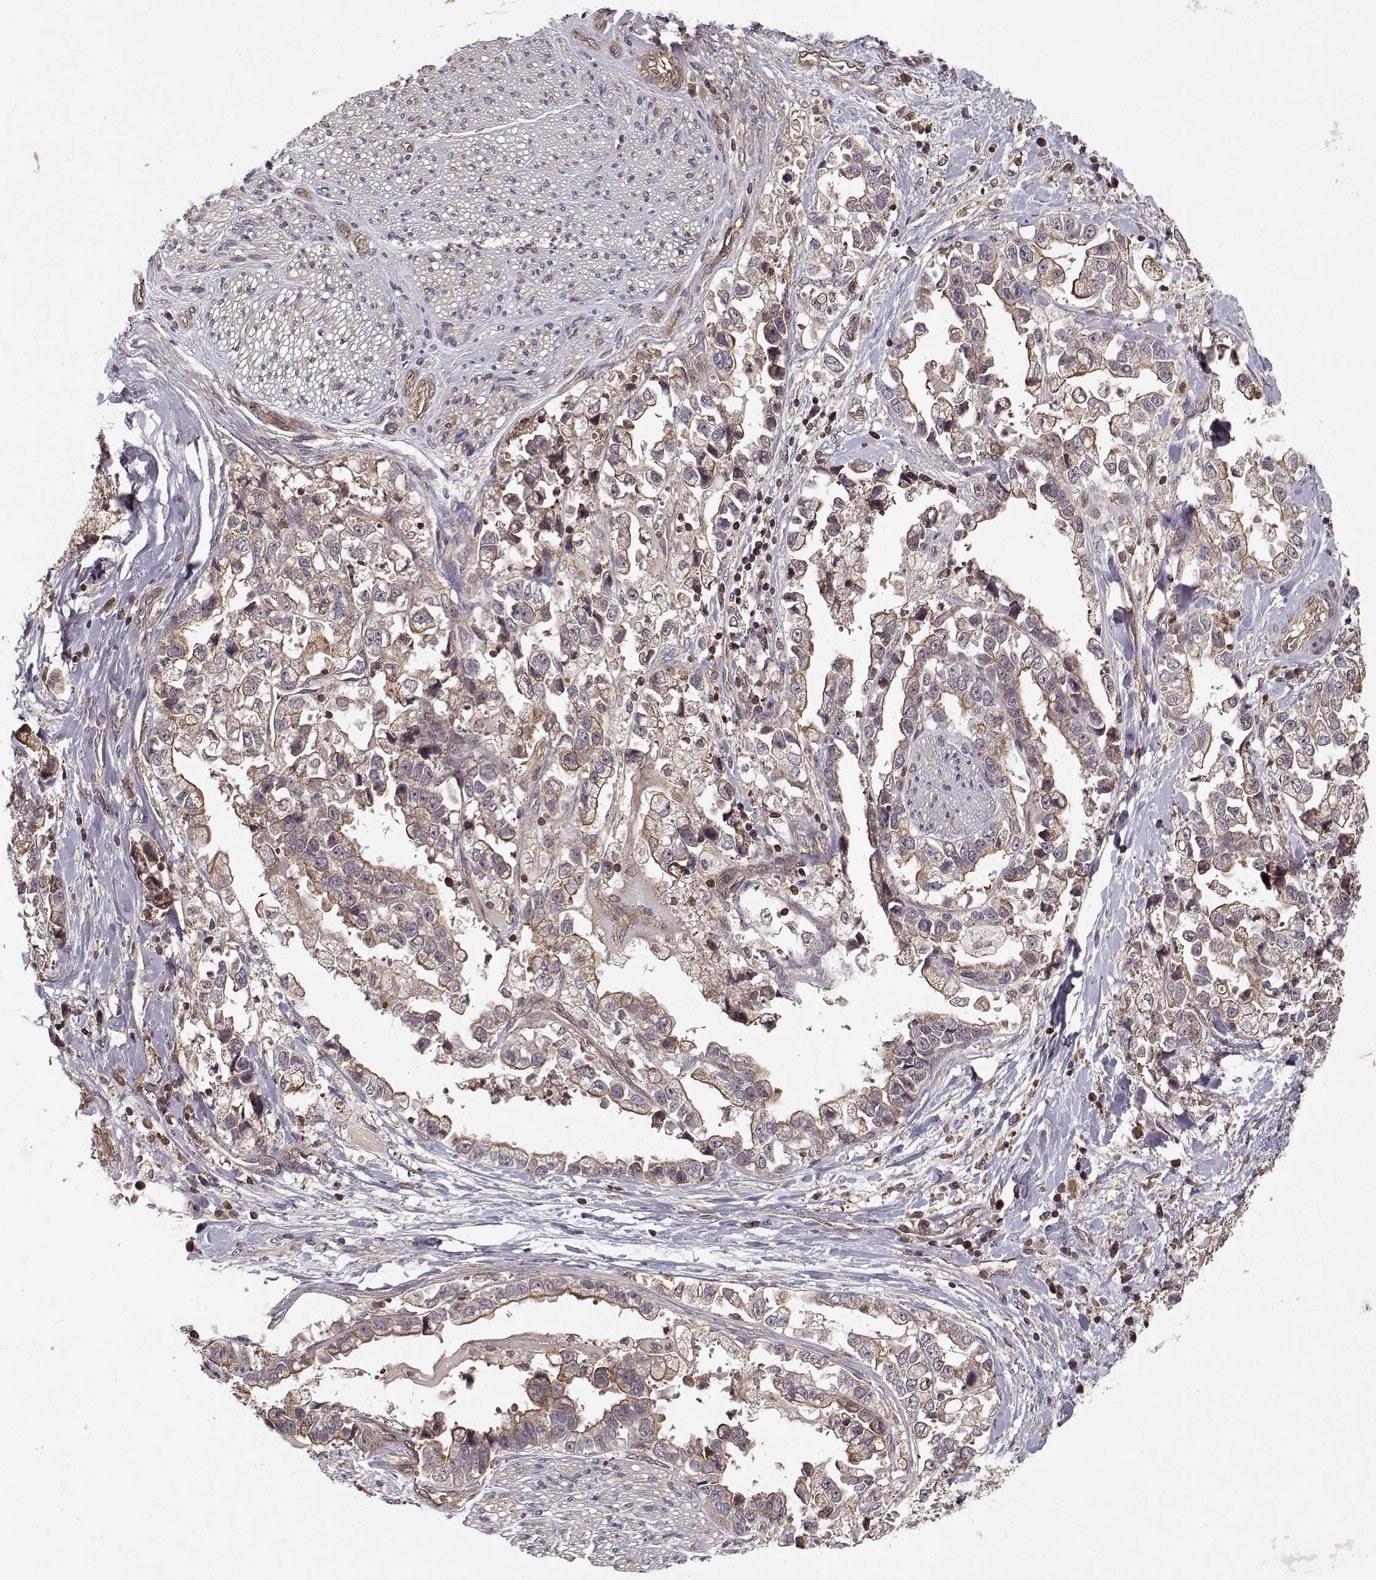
{"staining": {"intensity": "moderate", "quantity": "25%-75%", "location": "cytoplasmic/membranous"}, "tissue": "stomach cancer", "cell_type": "Tumor cells", "image_type": "cancer", "snomed": [{"axis": "morphology", "description": "Adenocarcinoma, NOS"}, {"axis": "topography", "description": "Stomach"}], "caption": "About 25%-75% of tumor cells in human adenocarcinoma (stomach) display moderate cytoplasmic/membranous protein staining as visualized by brown immunohistochemical staining.", "gene": "PPP1R12A", "patient": {"sex": "male", "age": 59}}